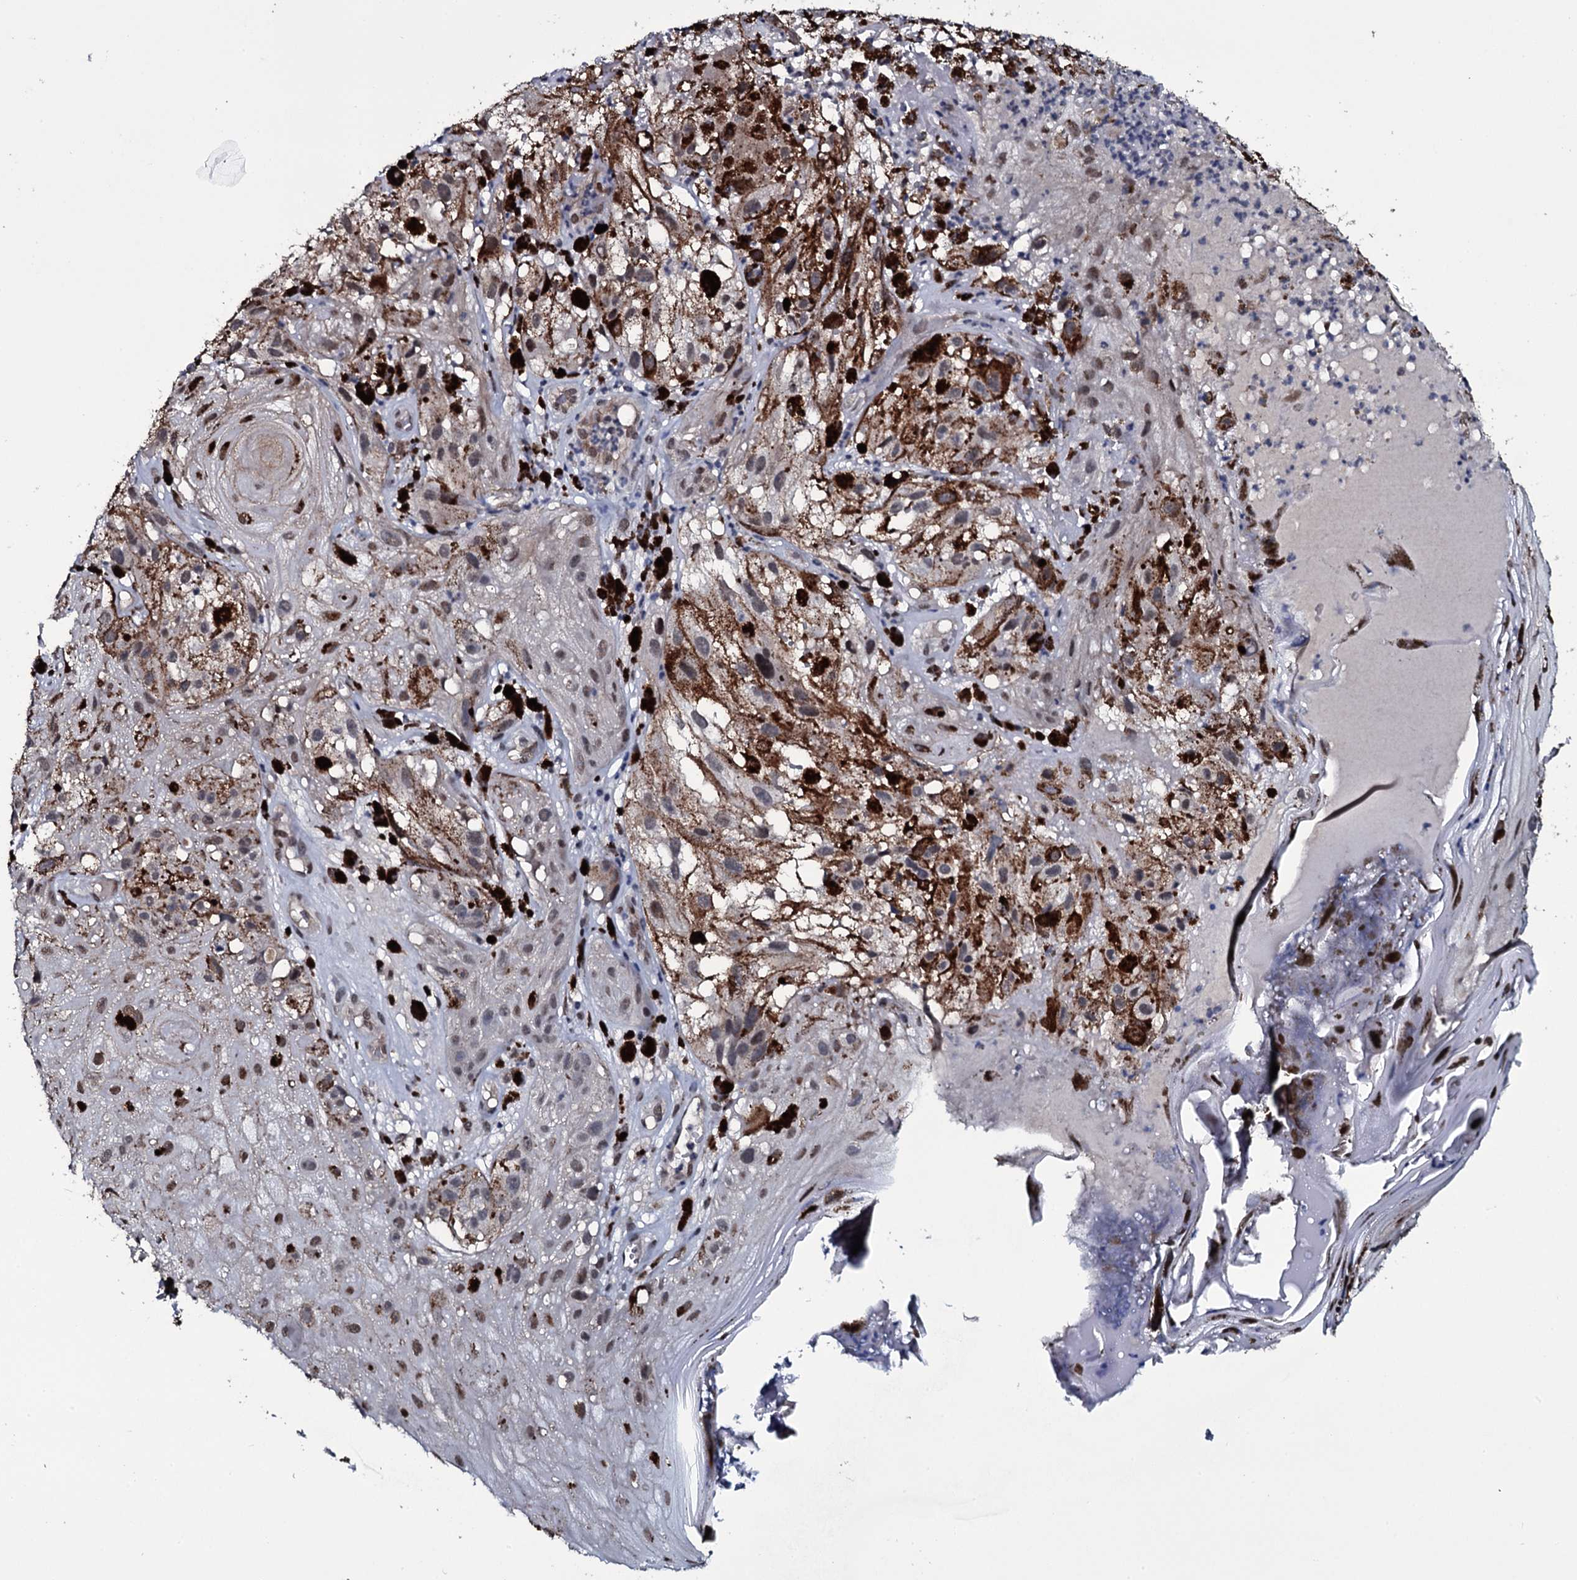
{"staining": {"intensity": "weak", "quantity": "<25%", "location": "nuclear"}, "tissue": "melanoma", "cell_type": "Tumor cells", "image_type": "cancer", "snomed": [{"axis": "morphology", "description": "Malignant melanoma, NOS"}, {"axis": "topography", "description": "Skin"}], "caption": "An image of human malignant melanoma is negative for staining in tumor cells.", "gene": "SH2D4B", "patient": {"sex": "male", "age": 88}}